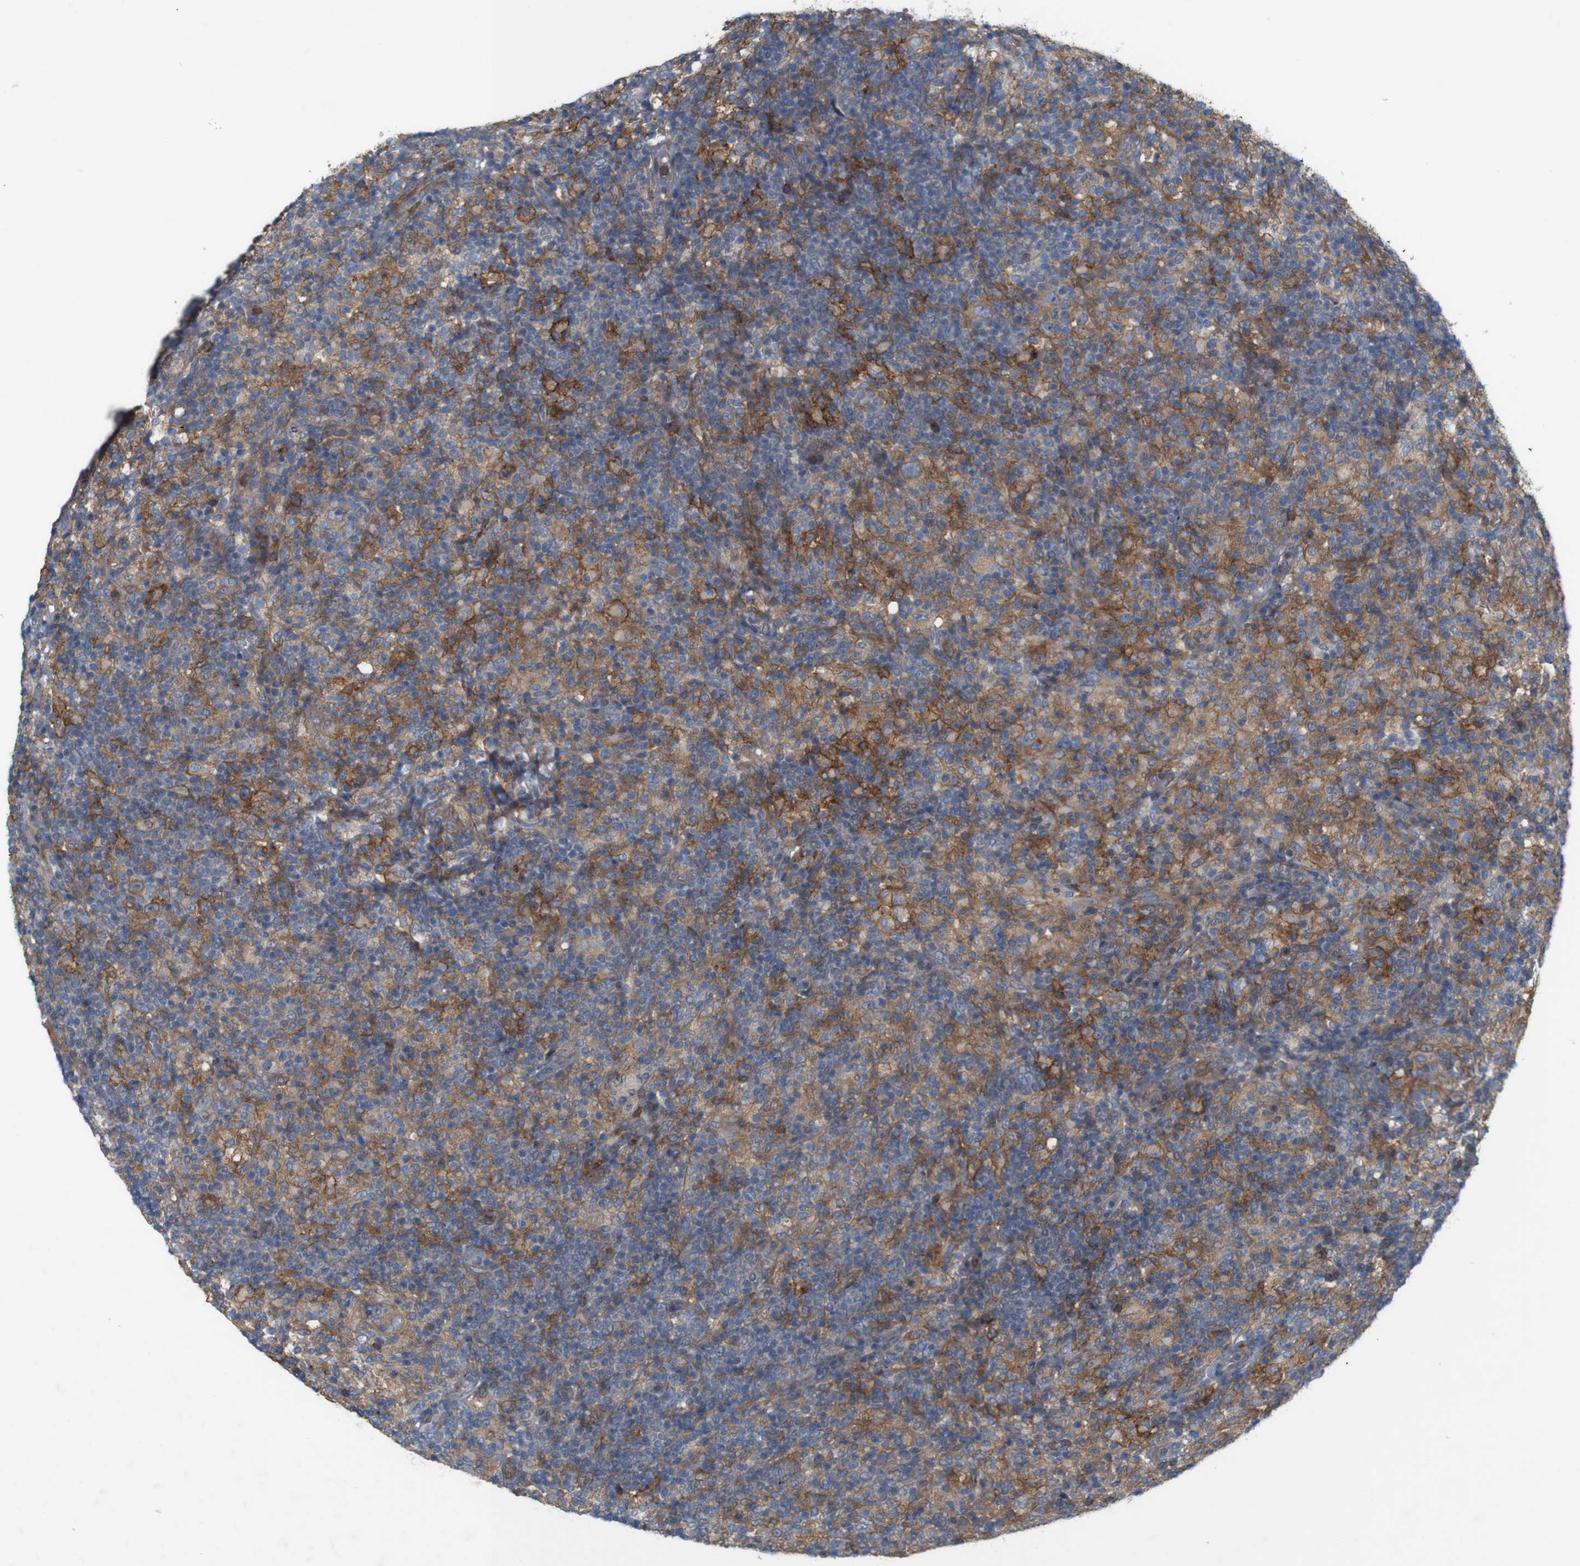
{"staining": {"intensity": "moderate", "quantity": ">75%", "location": "cytoplasmic/membranous"}, "tissue": "lymphoma", "cell_type": "Tumor cells", "image_type": "cancer", "snomed": [{"axis": "morphology", "description": "Hodgkin's disease, NOS"}, {"axis": "topography", "description": "Lymph node"}], "caption": "High-power microscopy captured an immunohistochemistry (IHC) image of Hodgkin's disease, revealing moderate cytoplasmic/membranous staining in about >75% of tumor cells.", "gene": "SIGLEC8", "patient": {"sex": "male", "age": 70}}